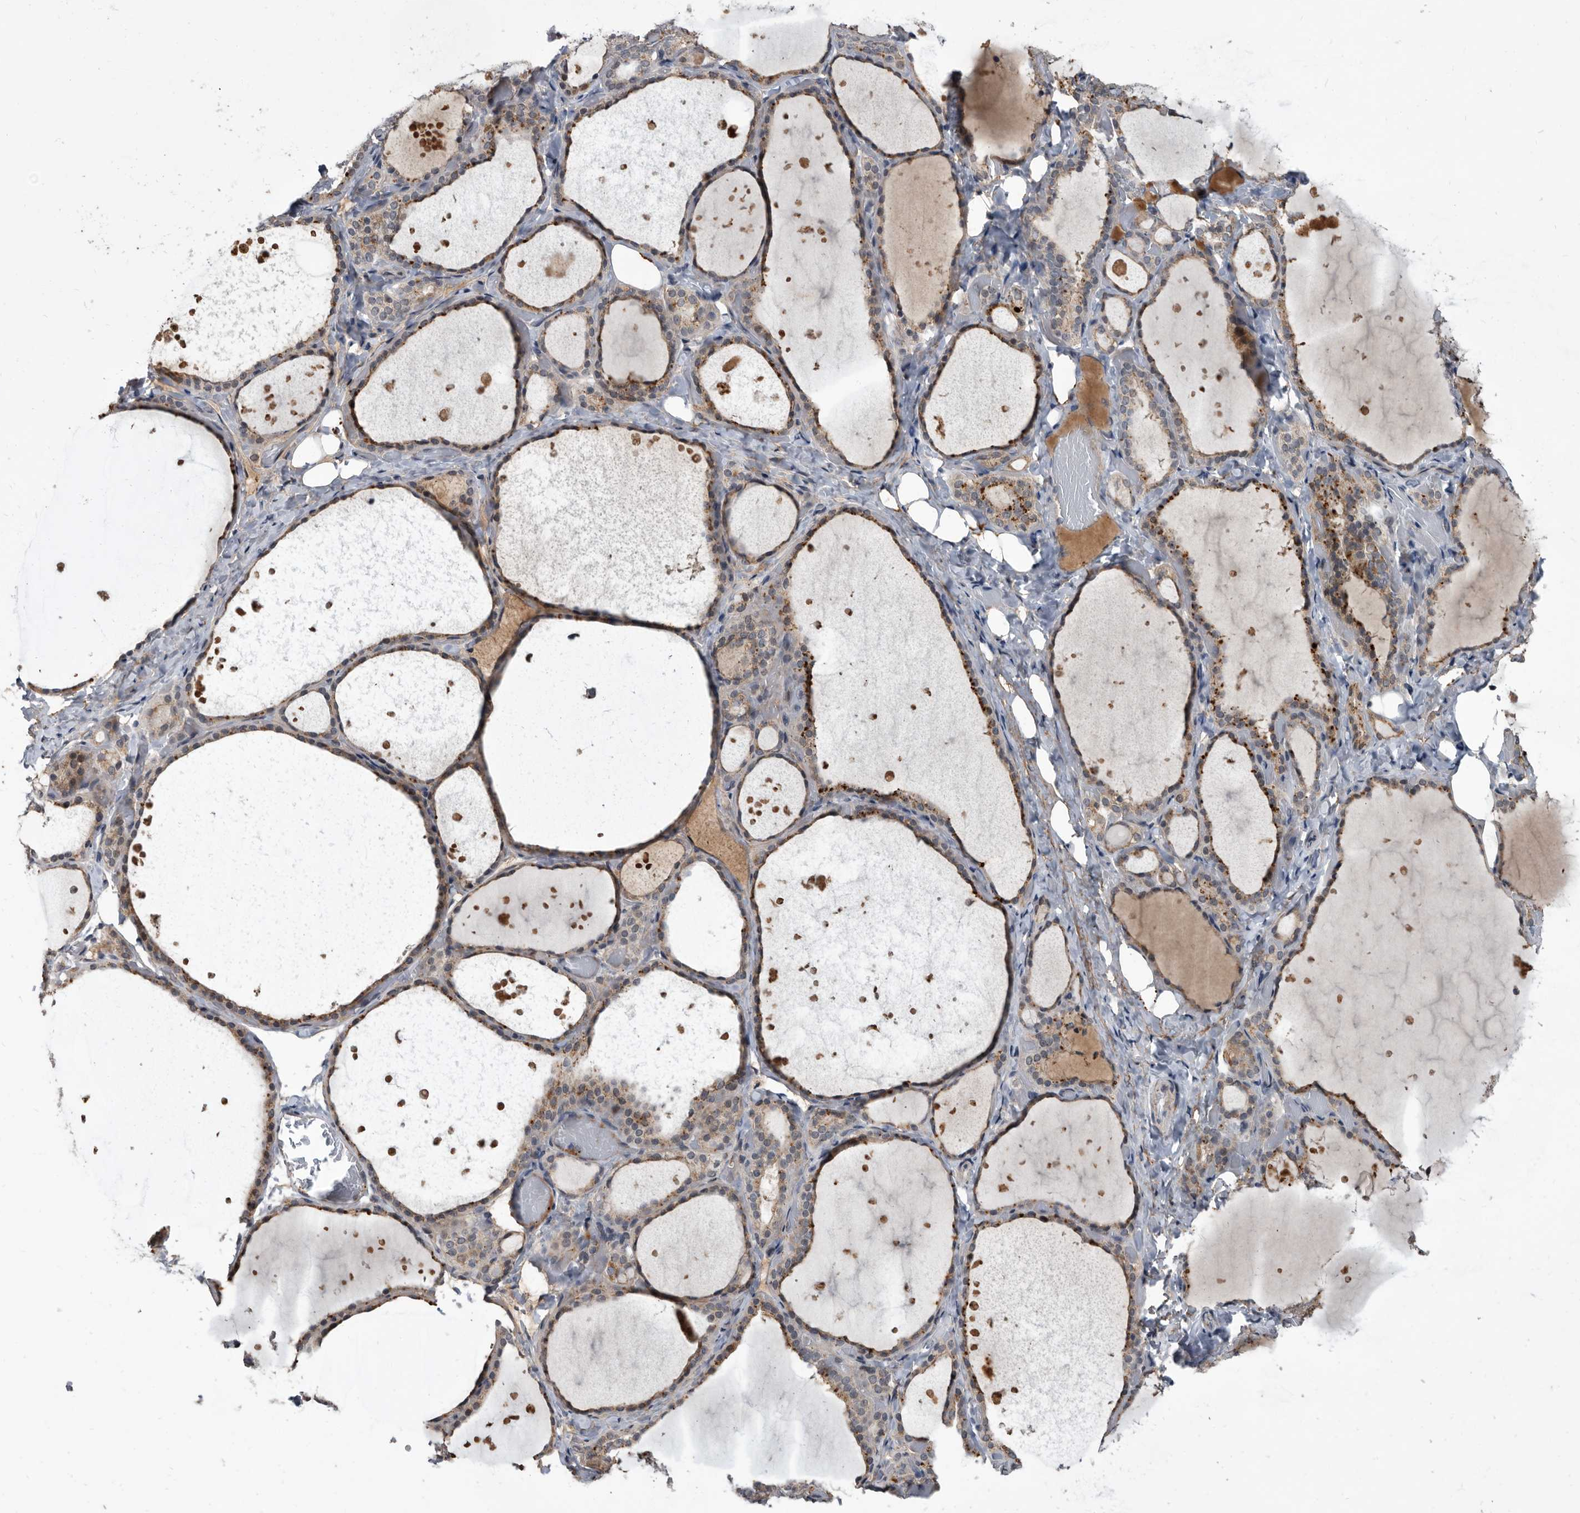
{"staining": {"intensity": "moderate", "quantity": "25%-75%", "location": "cytoplasmic/membranous"}, "tissue": "thyroid gland", "cell_type": "Glandular cells", "image_type": "normal", "snomed": [{"axis": "morphology", "description": "Normal tissue, NOS"}, {"axis": "topography", "description": "Thyroid gland"}], "caption": "Protein expression analysis of benign human thyroid gland reveals moderate cytoplasmic/membranous expression in approximately 25%-75% of glandular cells.", "gene": "PI15", "patient": {"sex": "female", "age": 44}}